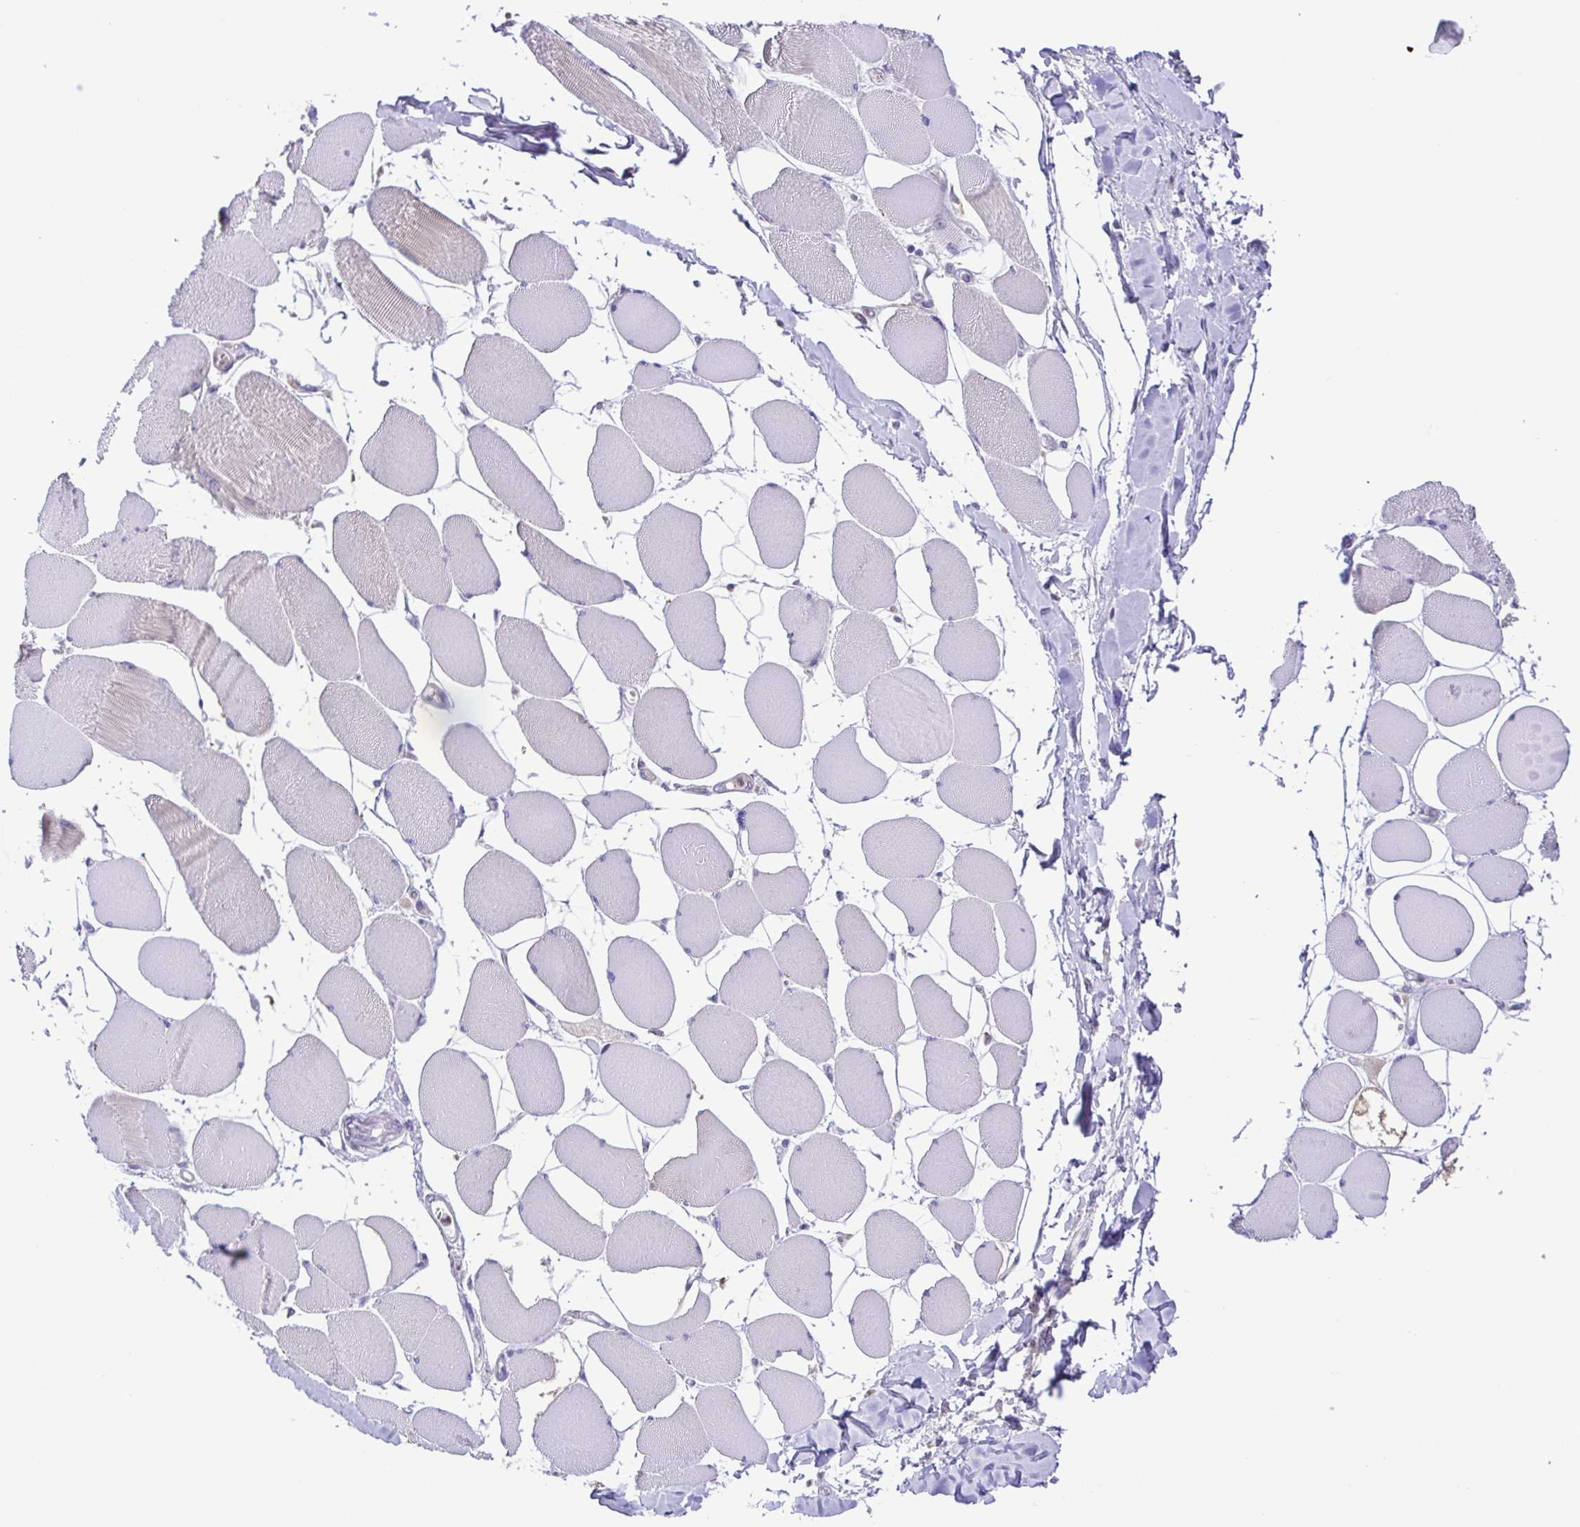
{"staining": {"intensity": "negative", "quantity": "none", "location": "none"}, "tissue": "skeletal muscle", "cell_type": "Myocytes", "image_type": "normal", "snomed": [{"axis": "morphology", "description": "Normal tissue, NOS"}, {"axis": "topography", "description": "Skeletal muscle"}], "caption": "The immunohistochemistry (IHC) histopathology image has no significant expression in myocytes of skeletal muscle. (DAB immunohistochemistry (IHC) visualized using brightfield microscopy, high magnification).", "gene": "IGFL1", "patient": {"sex": "female", "age": 75}}